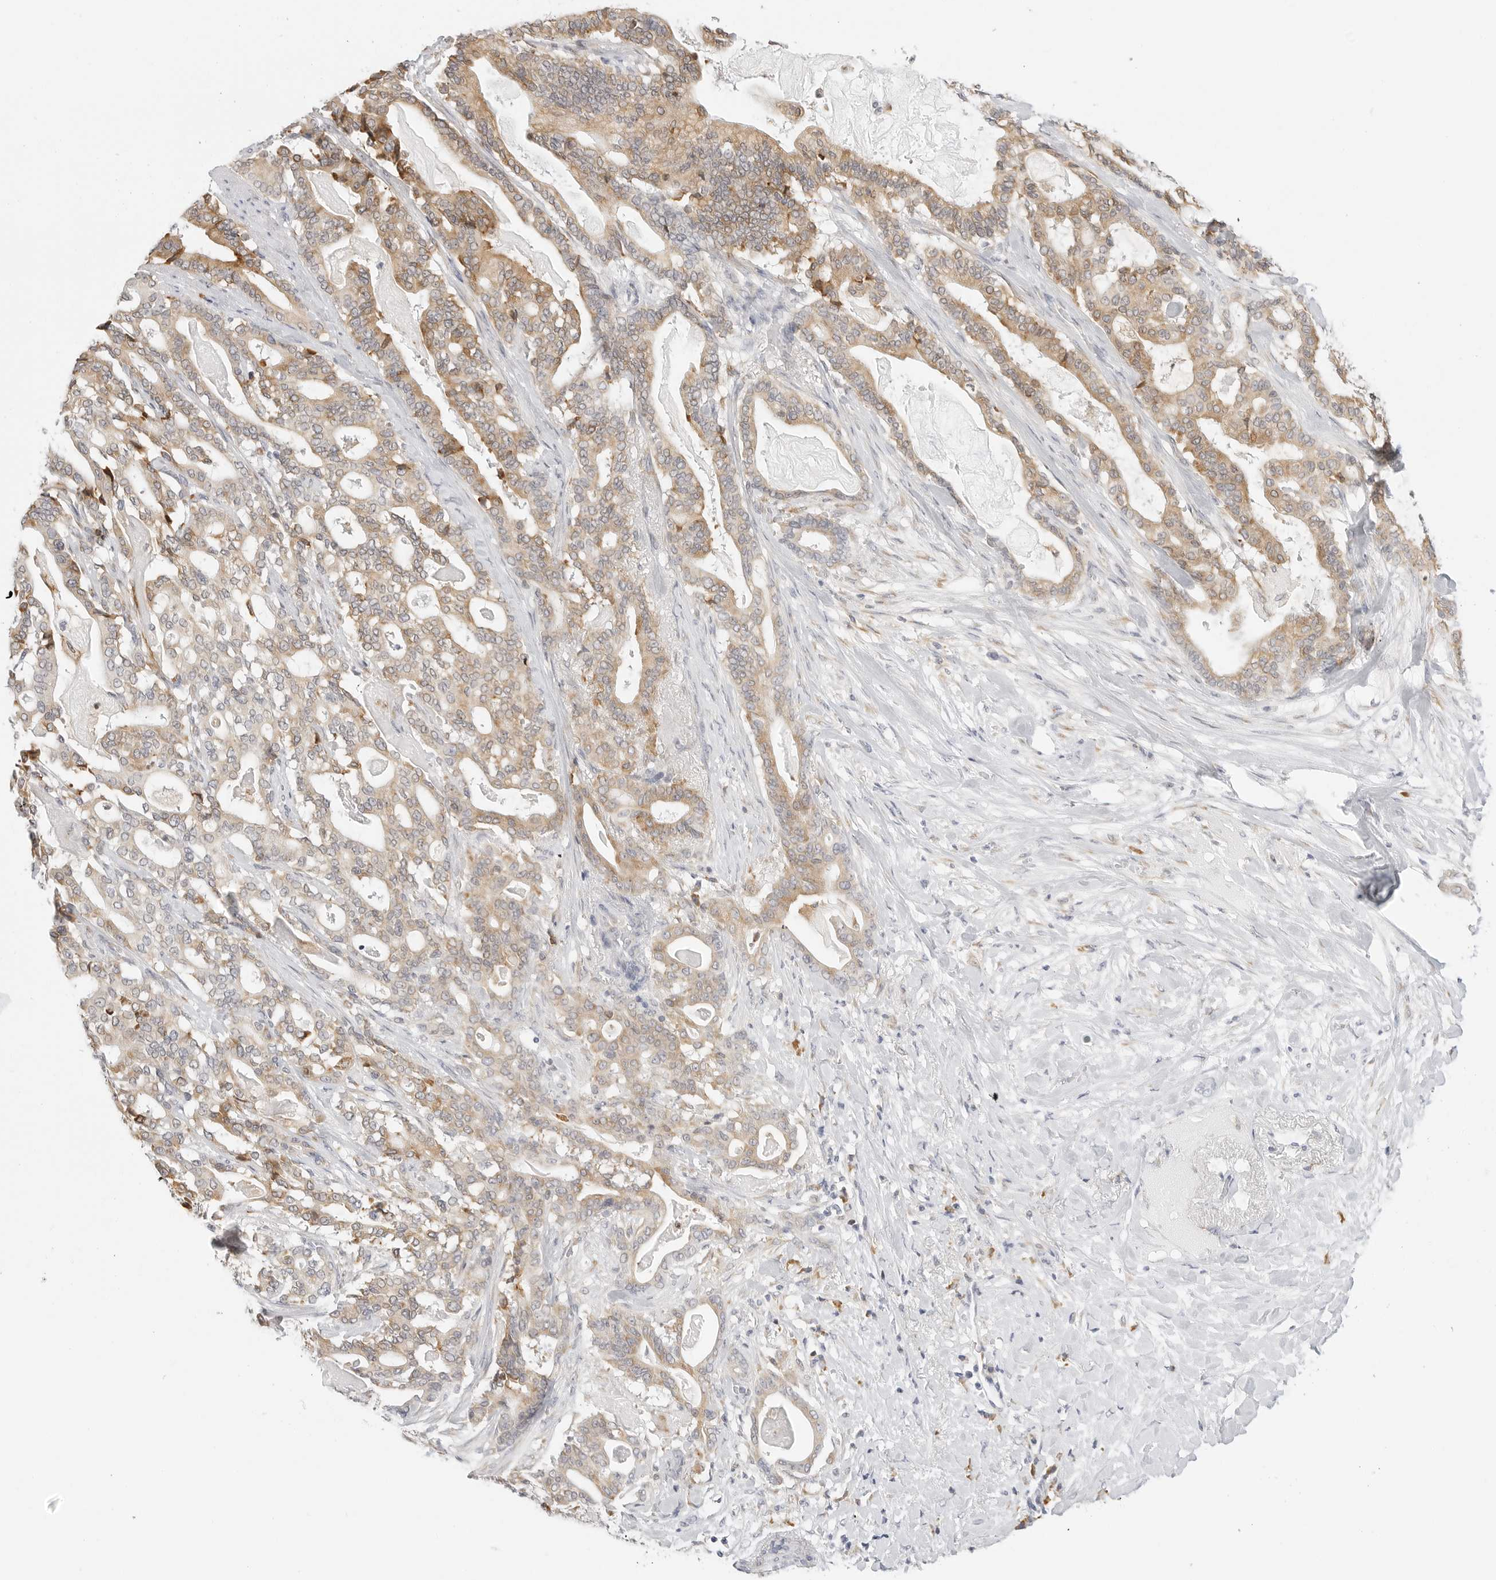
{"staining": {"intensity": "moderate", "quantity": ">75%", "location": "cytoplasmic/membranous"}, "tissue": "pancreatic cancer", "cell_type": "Tumor cells", "image_type": "cancer", "snomed": [{"axis": "morphology", "description": "Adenocarcinoma, NOS"}, {"axis": "topography", "description": "Pancreas"}], "caption": "A micrograph of adenocarcinoma (pancreatic) stained for a protein shows moderate cytoplasmic/membranous brown staining in tumor cells.", "gene": "THEM4", "patient": {"sex": "male", "age": 63}}